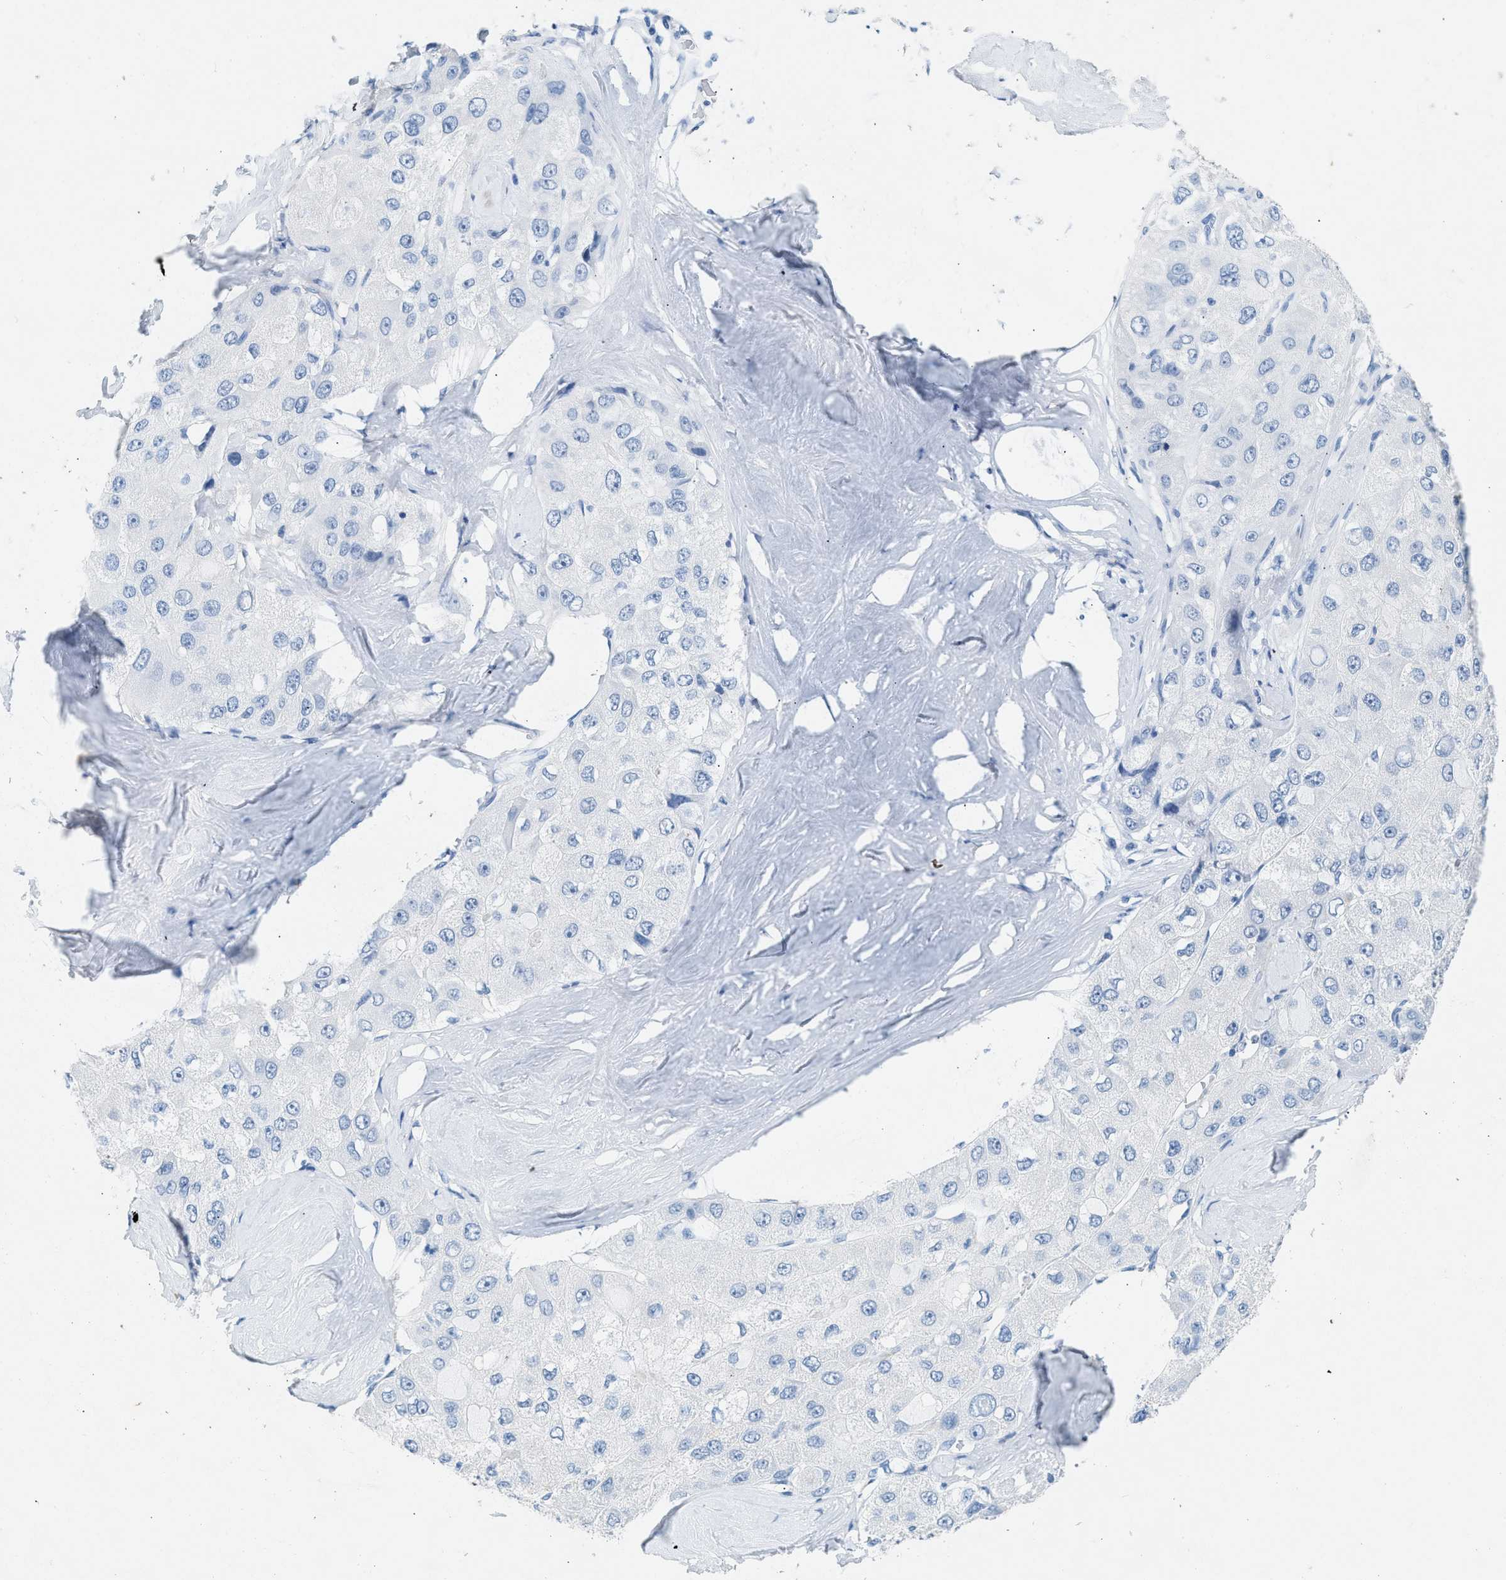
{"staining": {"intensity": "negative", "quantity": "none", "location": "none"}, "tissue": "liver cancer", "cell_type": "Tumor cells", "image_type": "cancer", "snomed": [{"axis": "morphology", "description": "Carcinoma, Hepatocellular, NOS"}, {"axis": "topography", "description": "Liver"}], "caption": "Immunohistochemistry of liver hepatocellular carcinoma demonstrates no staining in tumor cells.", "gene": "HHATL", "patient": {"sex": "male", "age": 80}}